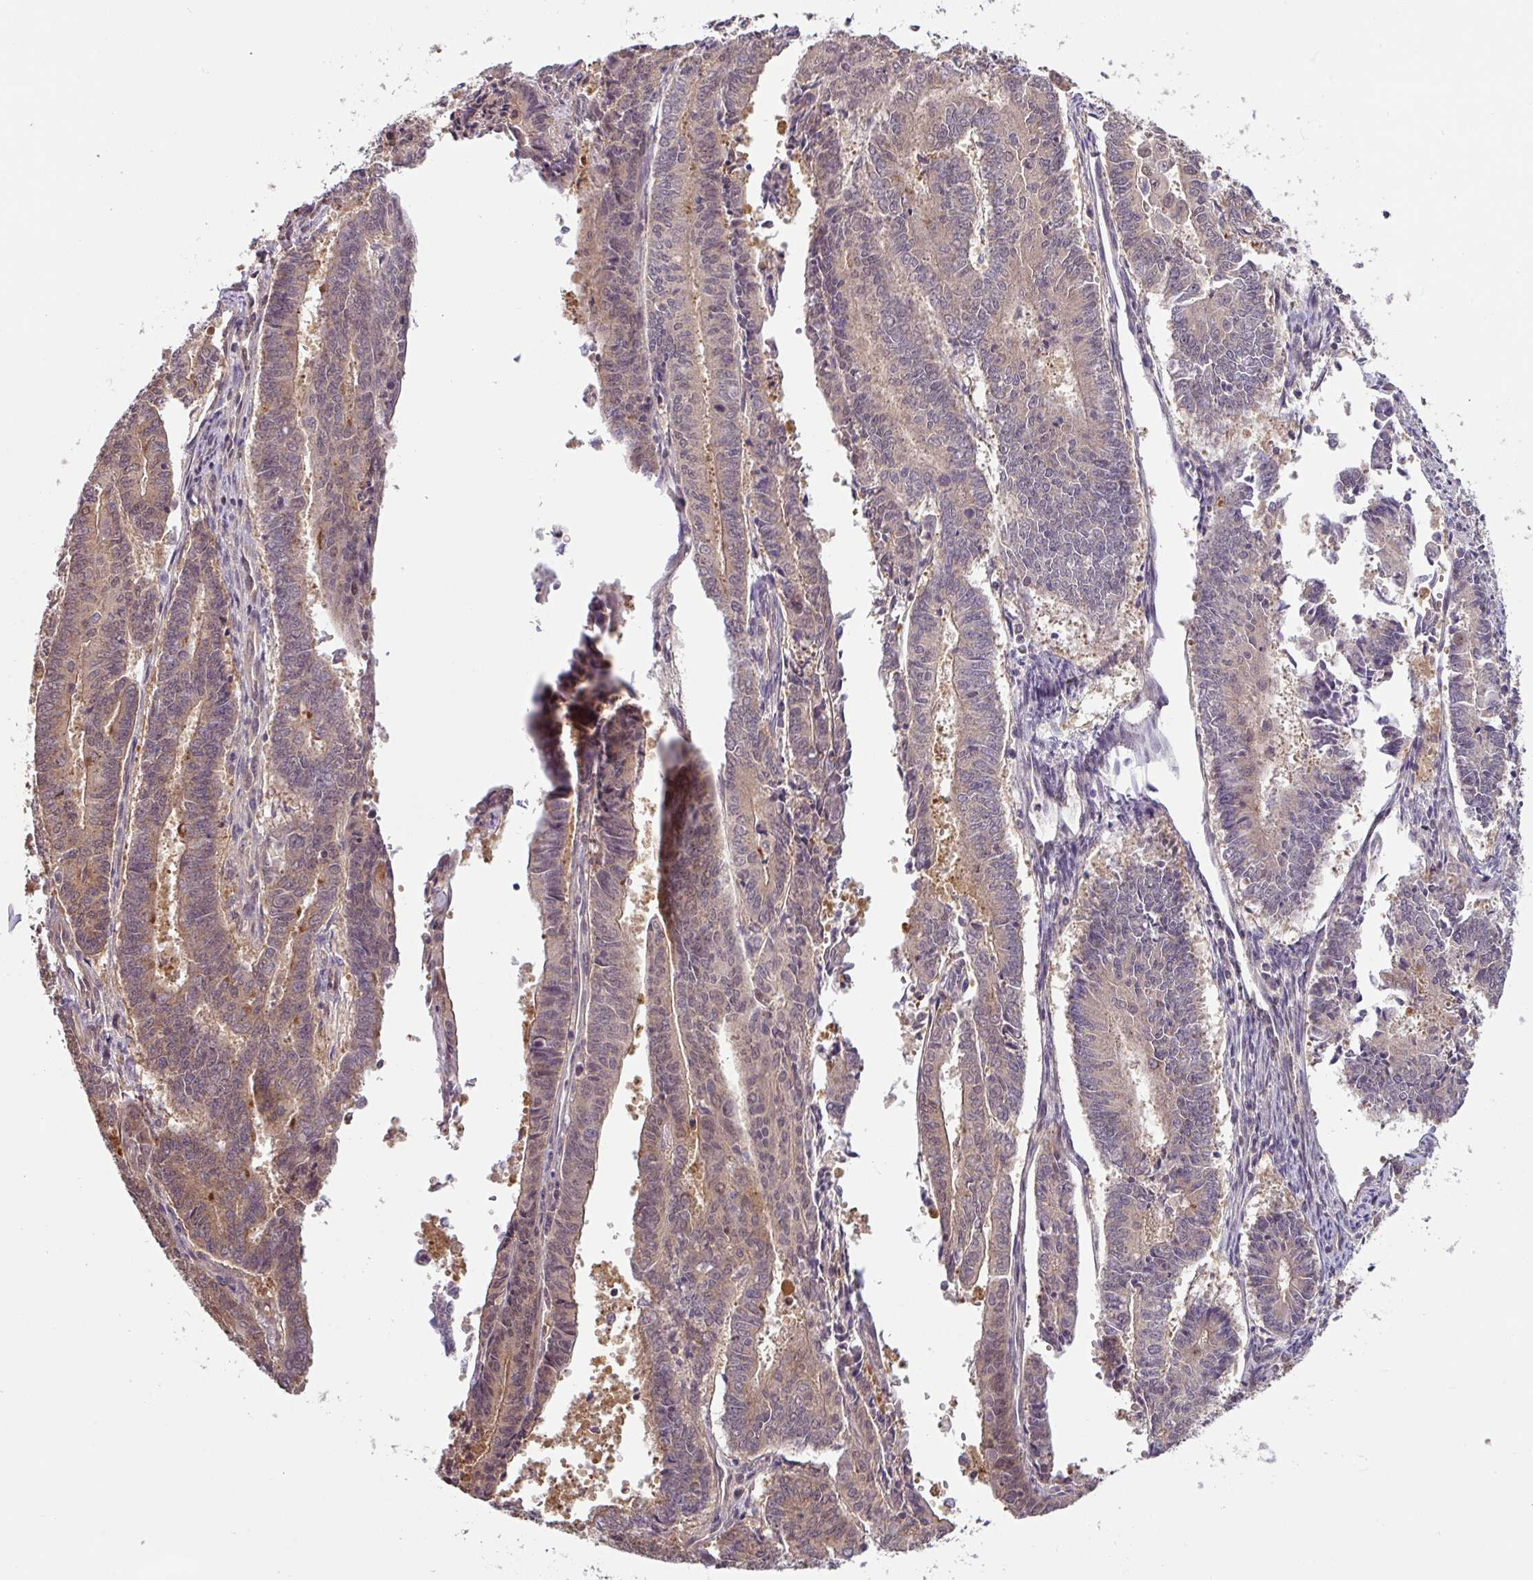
{"staining": {"intensity": "weak", "quantity": "<25%", "location": "cytoplasmic/membranous"}, "tissue": "endometrial cancer", "cell_type": "Tumor cells", "image_type": "cancer", "snomed": [{"axis": "morphology", "description": "Adenocarcinoma, NOS"}, {"axis": "topography", "description": "Endometrium"}], "caption": "Immunohistochemistry image of neoplastic tissue: endometrial cancer stained with DAB (3,3'-diaminobenzidine) exhibits no significant protein staining in tumor cells.", "gene": "SHB", "patient": {"sex": "female", "age": 59}}